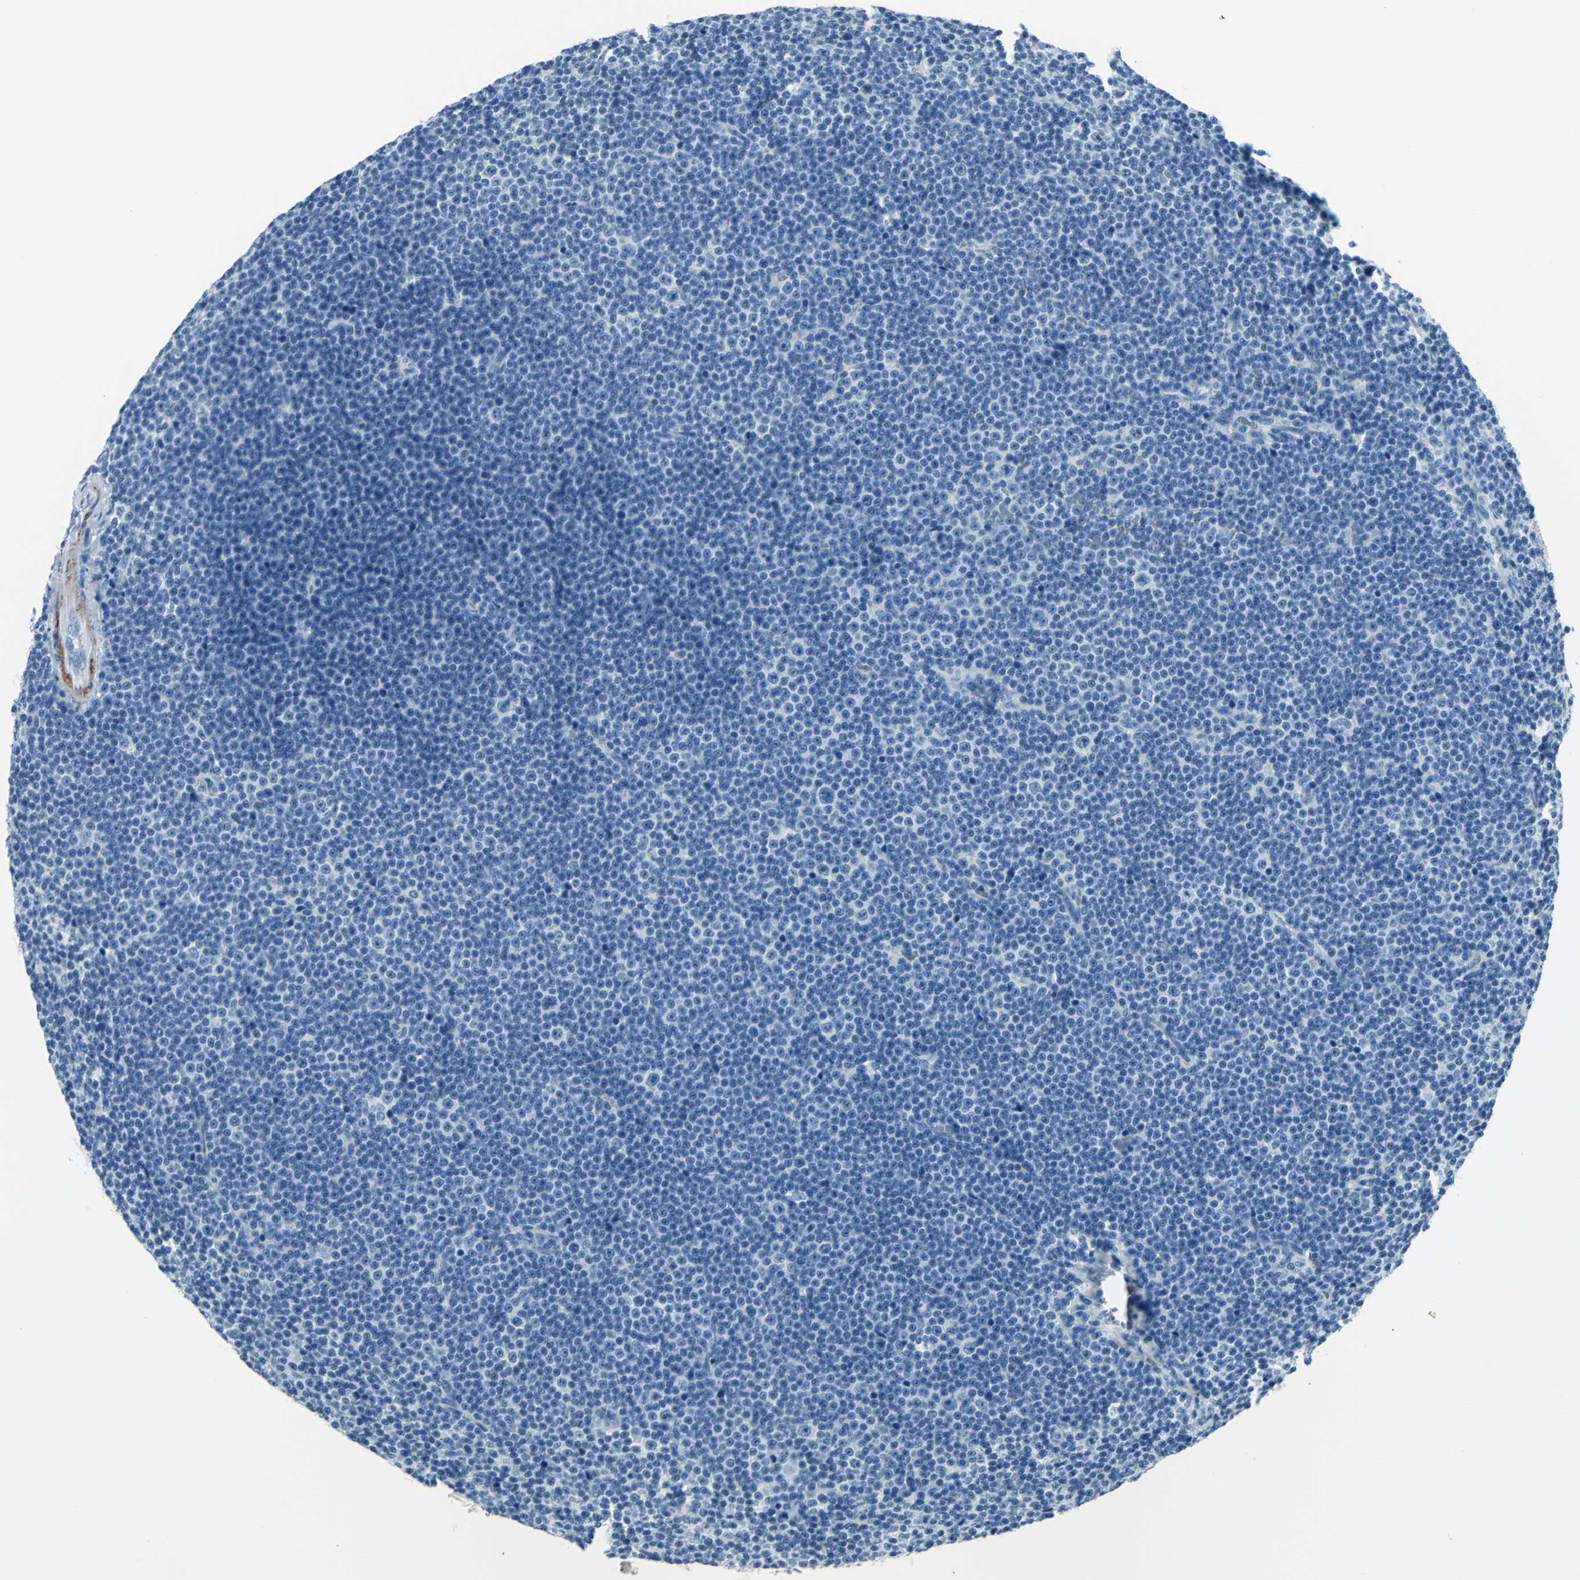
{"staining": {"intensity": "negative", "quantity": "none", "location": "none"}, "tissue": "lymphoma", "cell_type": "Tumor cells", "image_type": "cancer", "snomed": [{"axis": "morphology", "description": "Malignant lymphoma, non-Hodgkin's type, Low grade"}, {"axis": "topography", "description": "Lymph node"}], "caption": "Immunohistochemistry image of lymphoma stained for a protein (brown), which reveals no expression in tumor cells. (Brightfield microscopy of DAB immunohistochemistry (IHC) at high magnification).", "gene": "CDH15", "patient": {"sex": "female", "age": 67}}